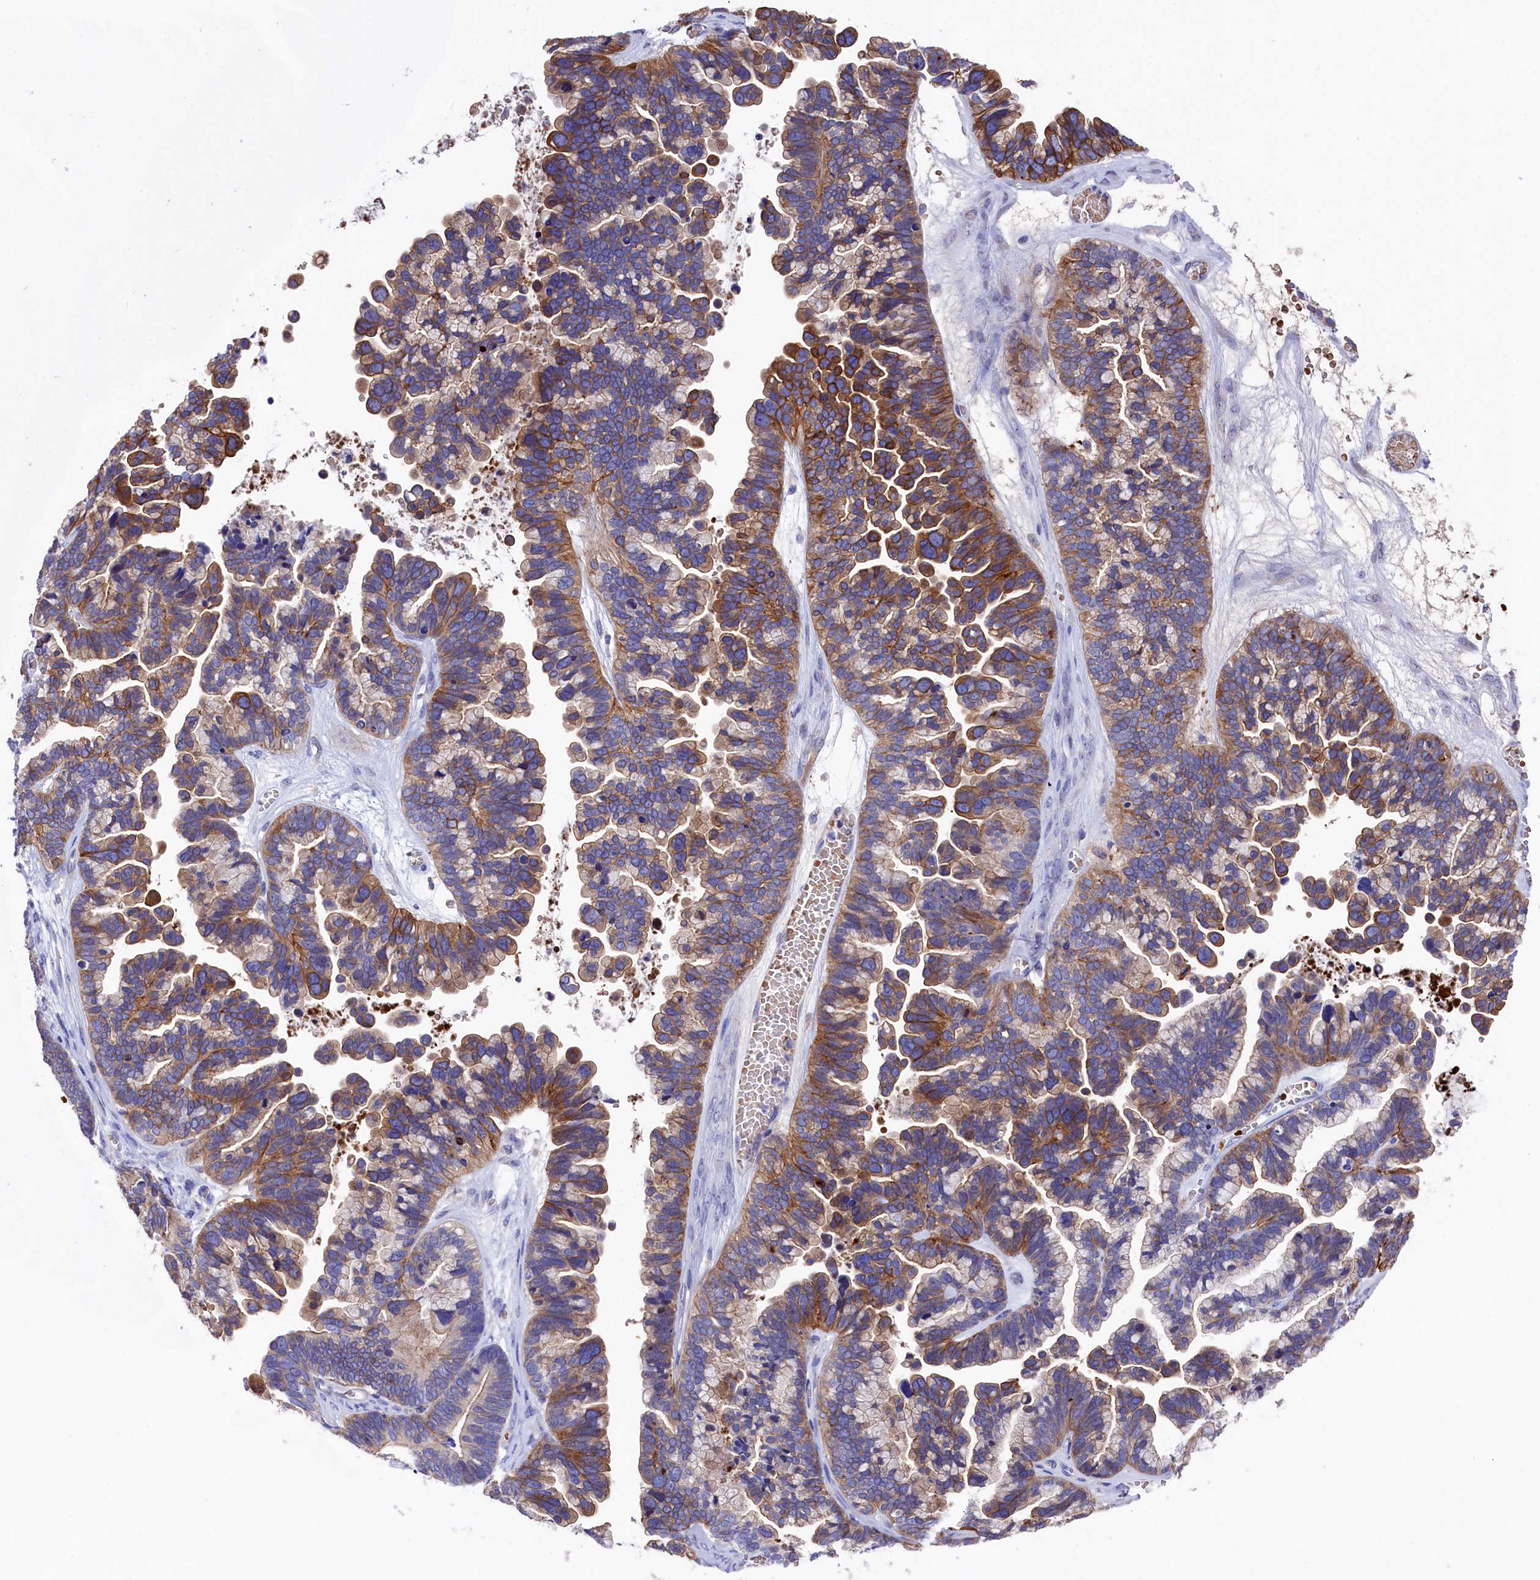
{"staining": {"intensity": "moderate", "quantity": ">75%", "location": "cytoplasmic/membranous"}, "tissue": "ovarian cancer", "cell_type": "Tumor cells", "image_type": "cancer", "snomed": [{"axis": "morphology", "description": "Cystadenocarcinoma, serous, NOS"}, {"axis": "topography", "description": "Ovary"}], "caption": "Immunohistochemistry (IHC) histopathology image of neoplastic tissue: human ovarian serous cystadenocarcinoma stained using immunohistochemistry displays medium levels of moderate protein expression localized specifically in the cytoplasmic/membranous of tumor cells, appearing as a cytoplasmic/membranous brown color.", "gene": "LHFPL4", "patient": {"sex": "female", "age": 56}}